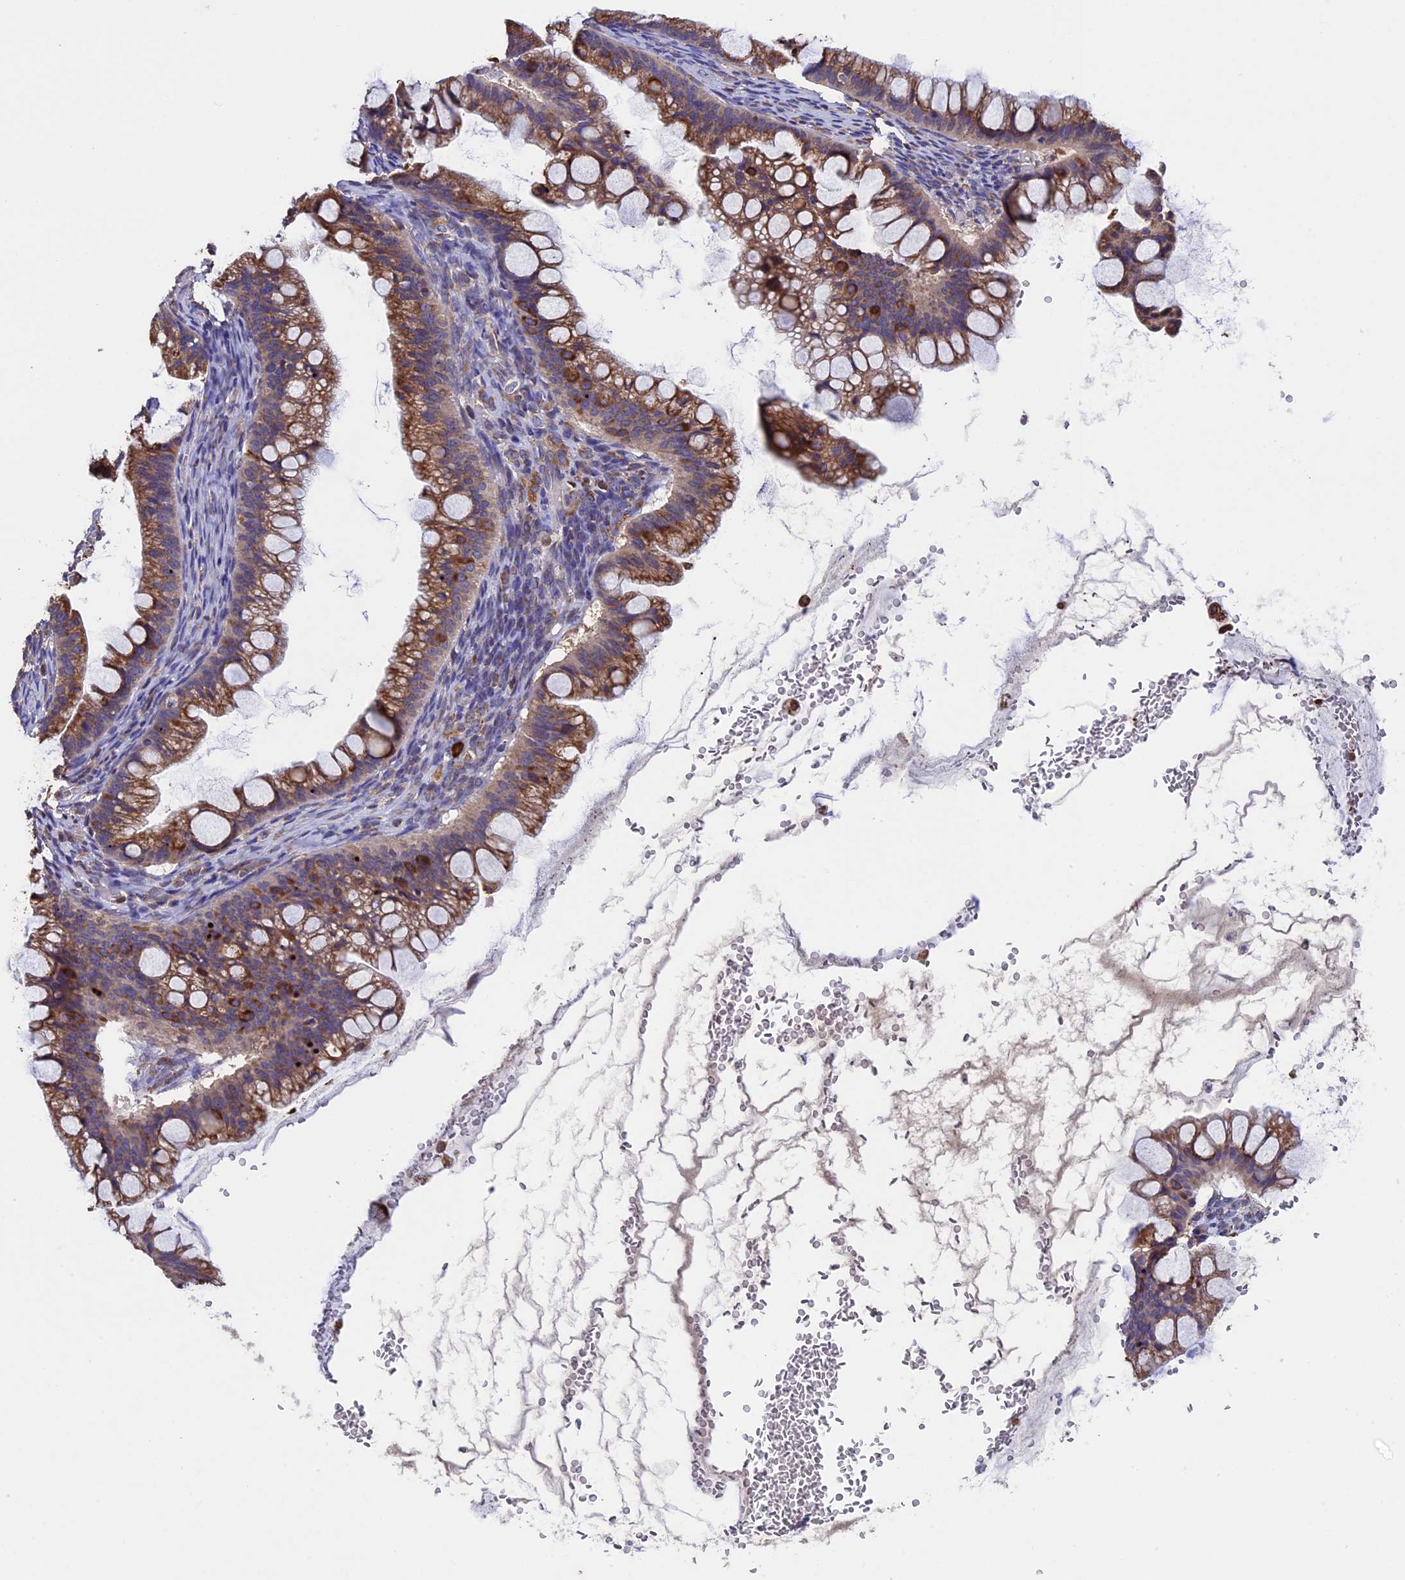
{"staining": {"intensity": "moderate", "quantity": ">75%", "location": "cytoplasmic/membranous"}, "tissue": "ovarian cancer", "cell_type": "Tumor cells", "image_type": "cancer", "snomed": [{"axis": "morphology", "description": "Cystadenocarcinoma, mucinous, NOS"}, {"axis": "topography", "description": "Ovary"}], "caption": "Immunohistochemistry (IHC) photomicrograph of neoplastic tissue: human ovarian mucinous cystadenocarcinoma stained using immunohistochemistry displays medium levels of moderate protein expression localized specifically in the cytoplasmic/membranous of tumor cells, appearing as a cytoplasmic/membranous brown color.", "gene": "BTBD3", "patient": {"sex": "female", "age": 73}}